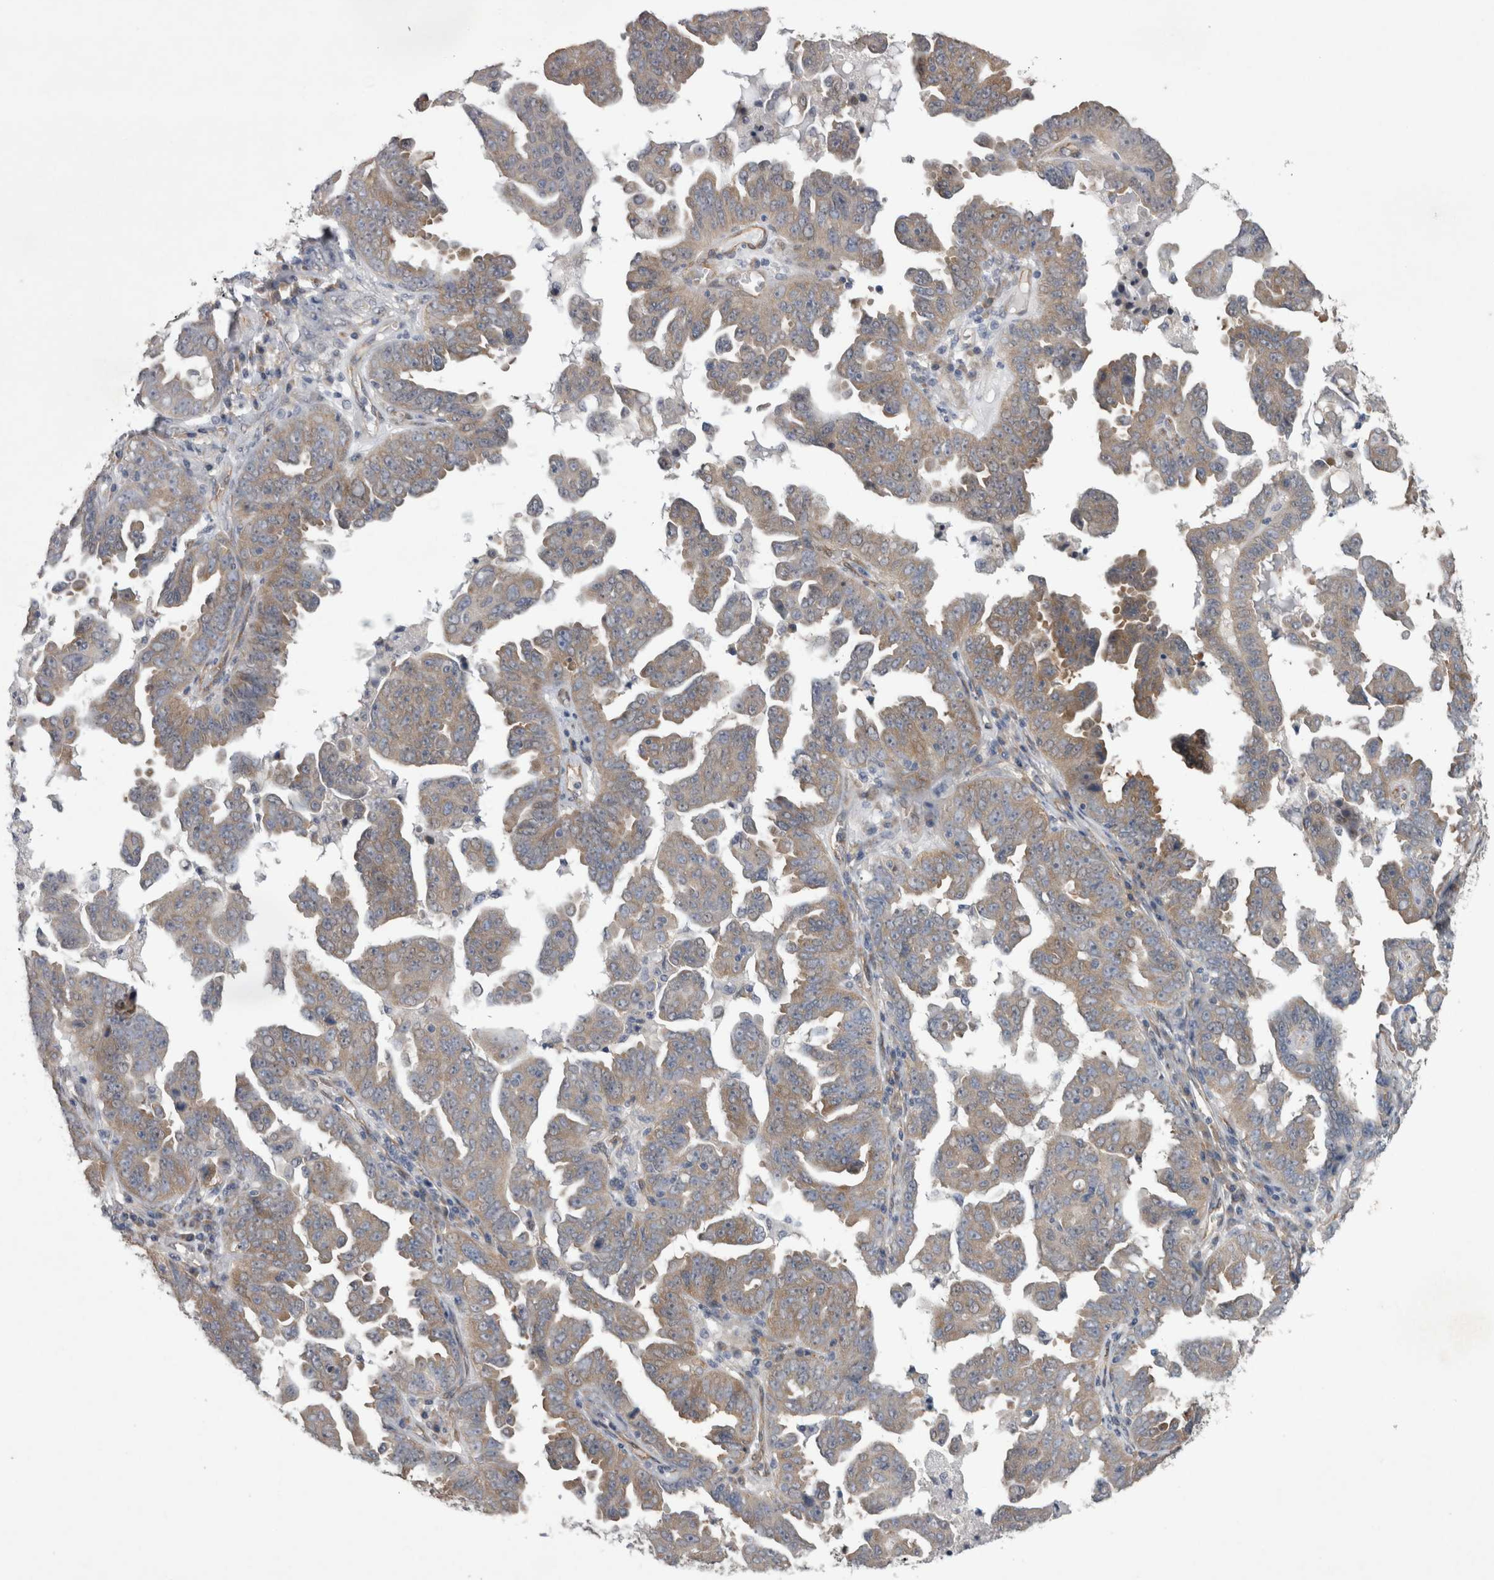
{"staining": {"intensity": "weak", "quantity": "25%-75%", "location": "cytoplasmic/membranous"}, "tissue": "ovarian cancer", "cell_type": "Tumor cells", "image_type": "cancer", "snomed": [{"axis": "morphology", "description": "Carcinoma, endometroid"}, {"axis": "topography", "description": "Ovary"}], "caption": "IHC (DAB (3,3'-diaminobenzidine)) staining of endometroid carcinoma (ovarian) shows weak cytoplasmic/membranous protein staining in approximately 25%-75% of tumor cells. The protein of interest is stained brown, and the nuclei are stained in blue (DAB (3,3'-diaminobenzidine) IHC with brightfield microscopy, high magnification).", "gene": "DDX6", "patient": {"sex": "female", "age": 62}}